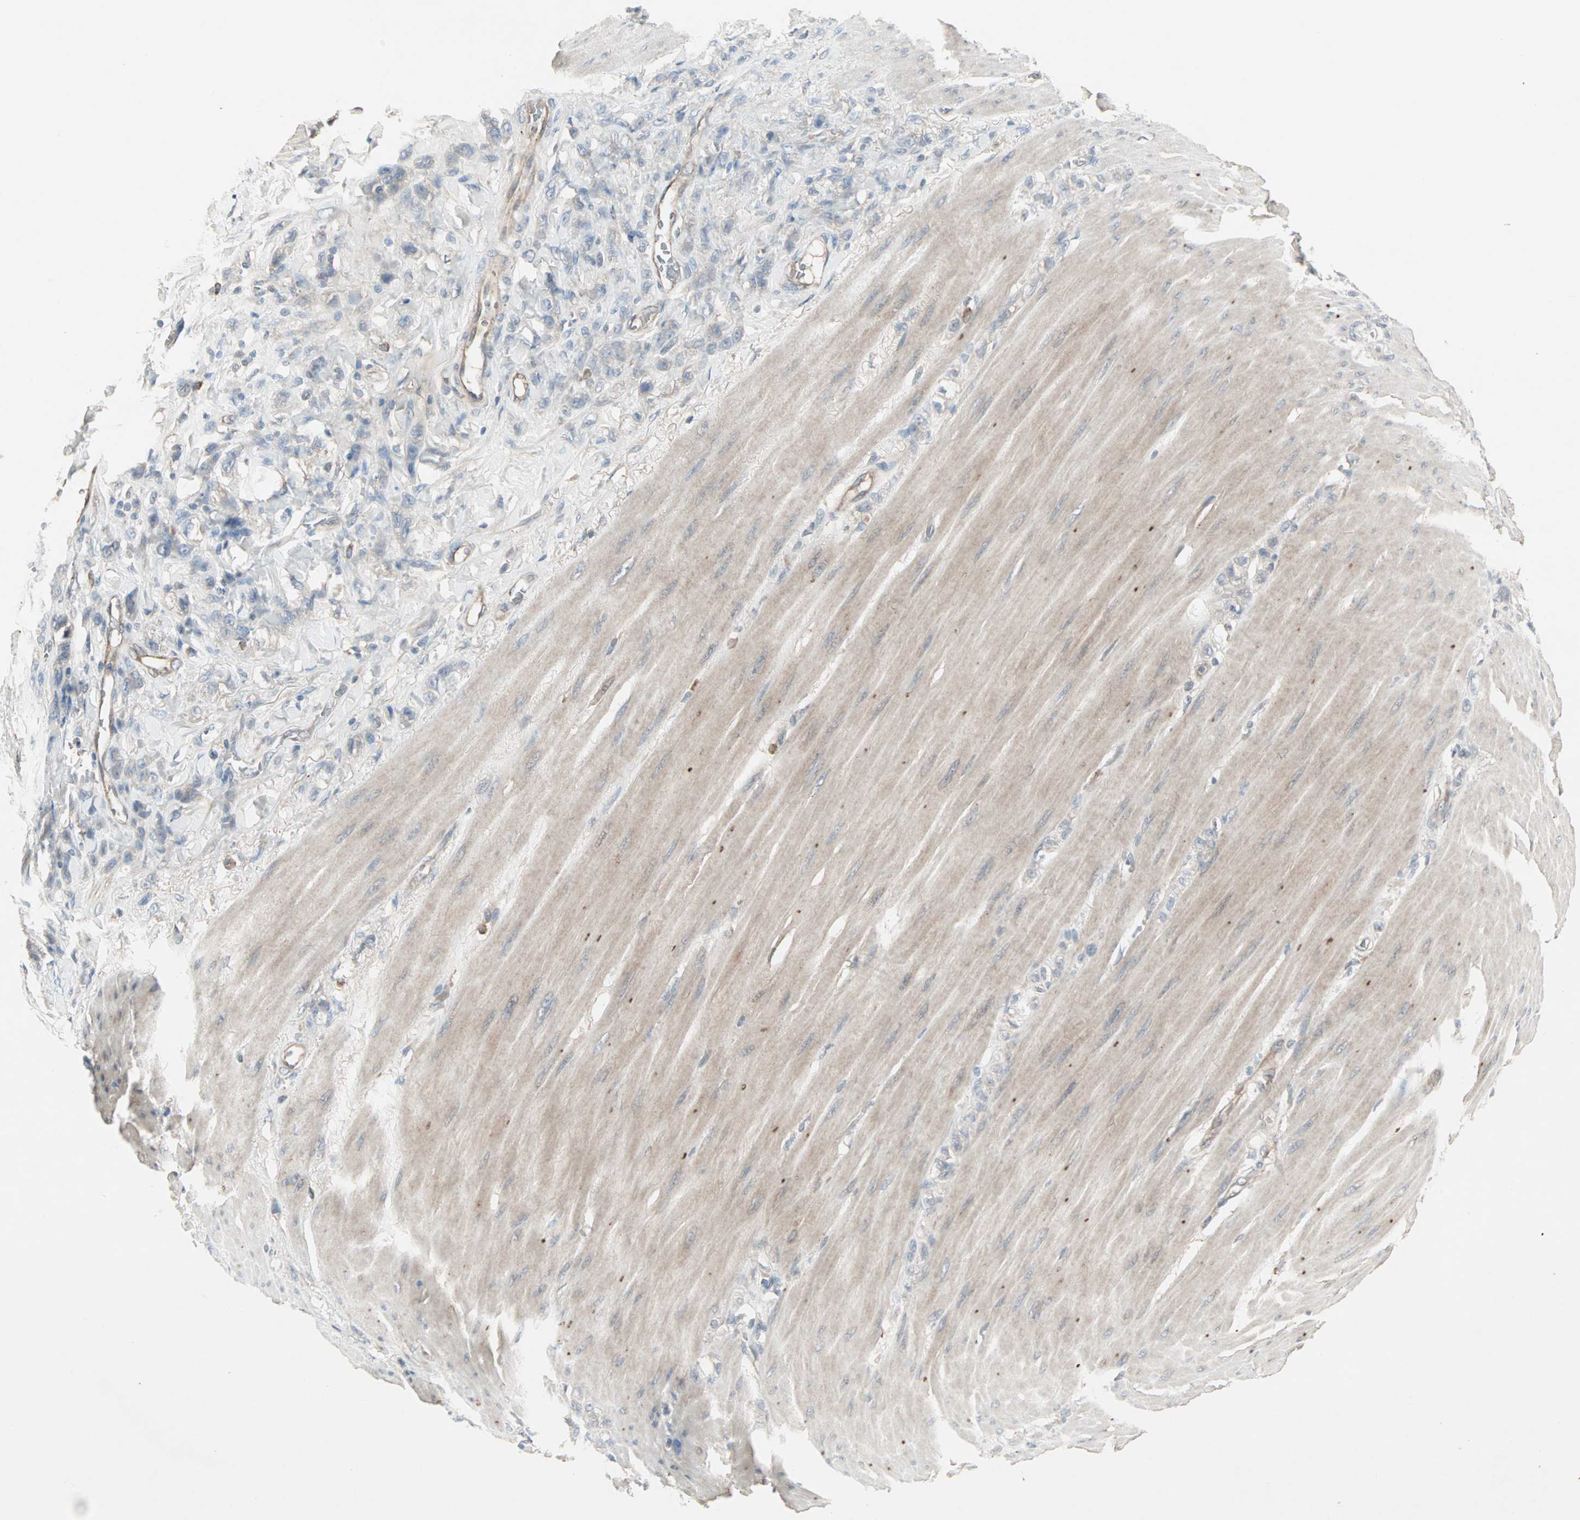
{"staining": {"intensity": "negative", "quantity": "none", "location": "none"}, "tissue": "stomach cancer", "cell_type": "Tumor cells", "image_type": "cancer", "snomed": [{"axis": "morphology", "description": "Adenocarcinoma, NOS"}, {"axis": "topography", "description": "Stomach"}], "caption": "An immunohistochemistry (IHC) photomicrograph of stomach cancer is shown. There is no staining in tumor cells of stomach cancer.", "gene": "JMJD7-PLA2G4B", "patient": {"sex": "male", "age": 82}}